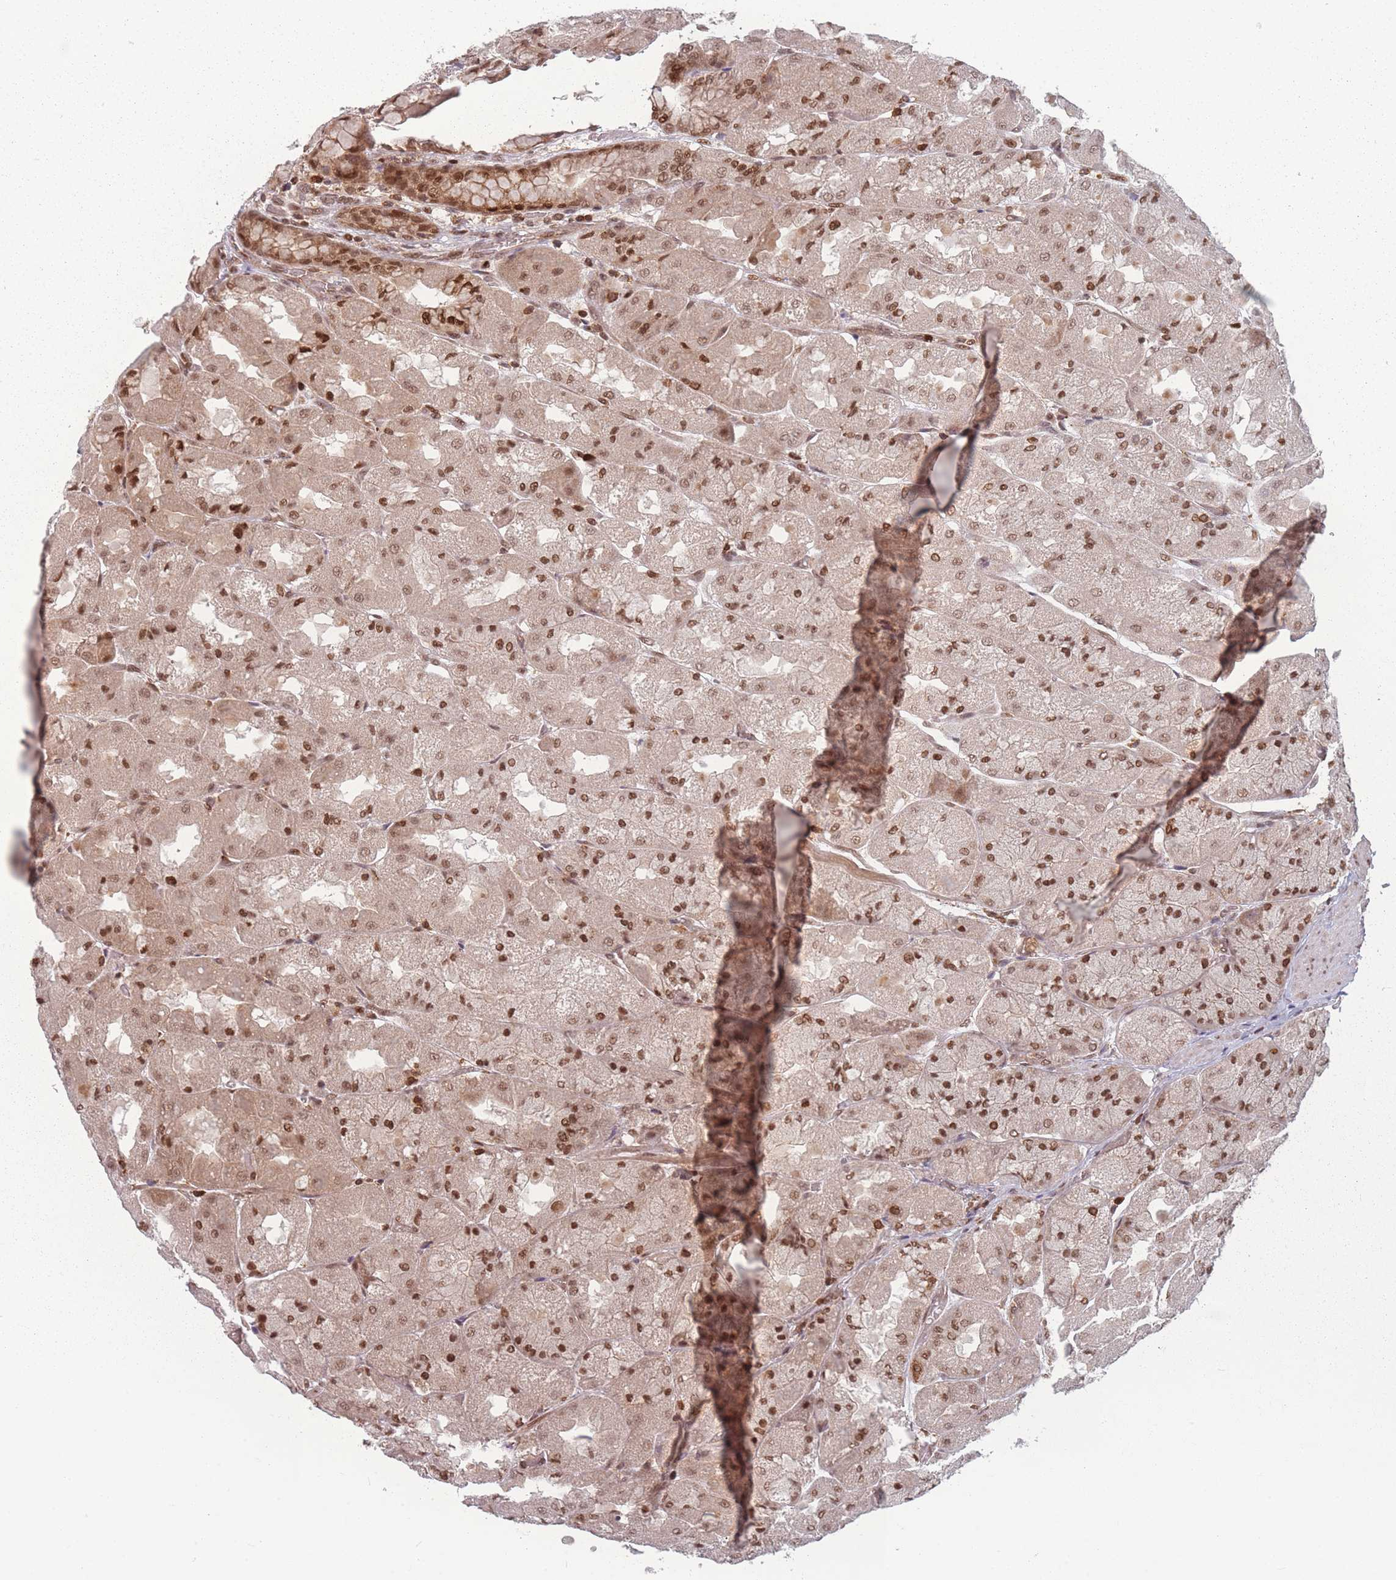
{"staining": {"intensity": "strong", "quantity": ">75%", "location": "nuclear"}, "tissue": "stomach", "cell_type": "Glandular cells", "image_type": "normal", "snomed": [{"axis": "morphology", "description": "Normal tissue, NOS"}, {"axis": "topography", "description": "Stomach"}], "caption": "Unremarkable stomach displays strong nuclear expression in approximately >75% of glandular cells The staining was performed using DAB (3,3'-diaminobenzidine), with brown indicating positive protein expression. Nuclei are stained blue with hematoxylin..", "gene": "WDR55", "patient": {"sex": "female", "age": 61}}